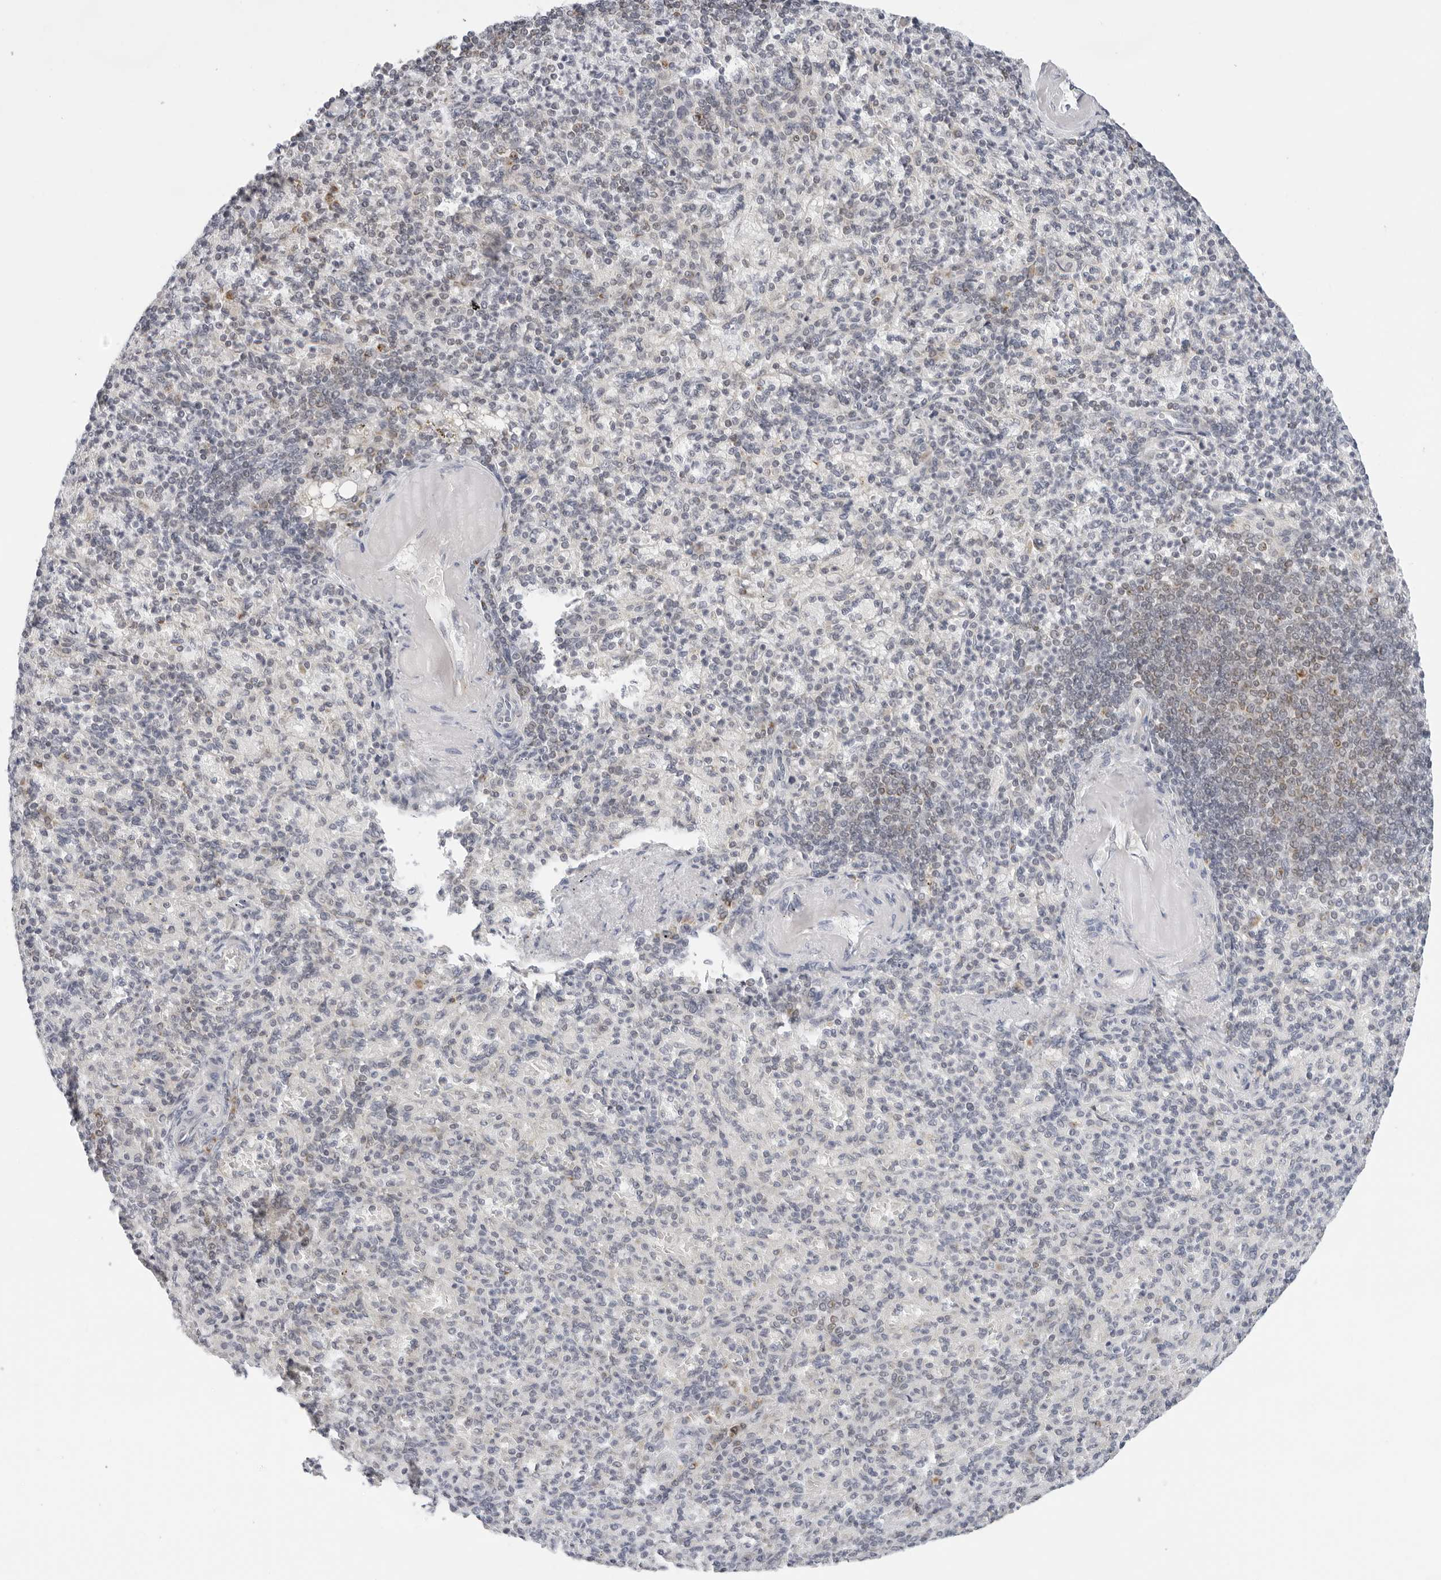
{"staining": {"intensity": "negative", "quantity": "none", "location": "none"}, "tissue": "spleen", "cell_type": "Cells in red pulp", "image_type": "normal", "snomed": [{"axis": "morphology", "description": "Normal tissue, NOS"}, {"axis": "topography", "description": "Spleen"}], "caption": "DAB (3,3'-diaminobenzidine) immunohistochemical staining of benign spleen demonstrates no significant positivity in cells in red pulp.", "gene": "CIART", "patient": {"sex": "female", "age": 74}}